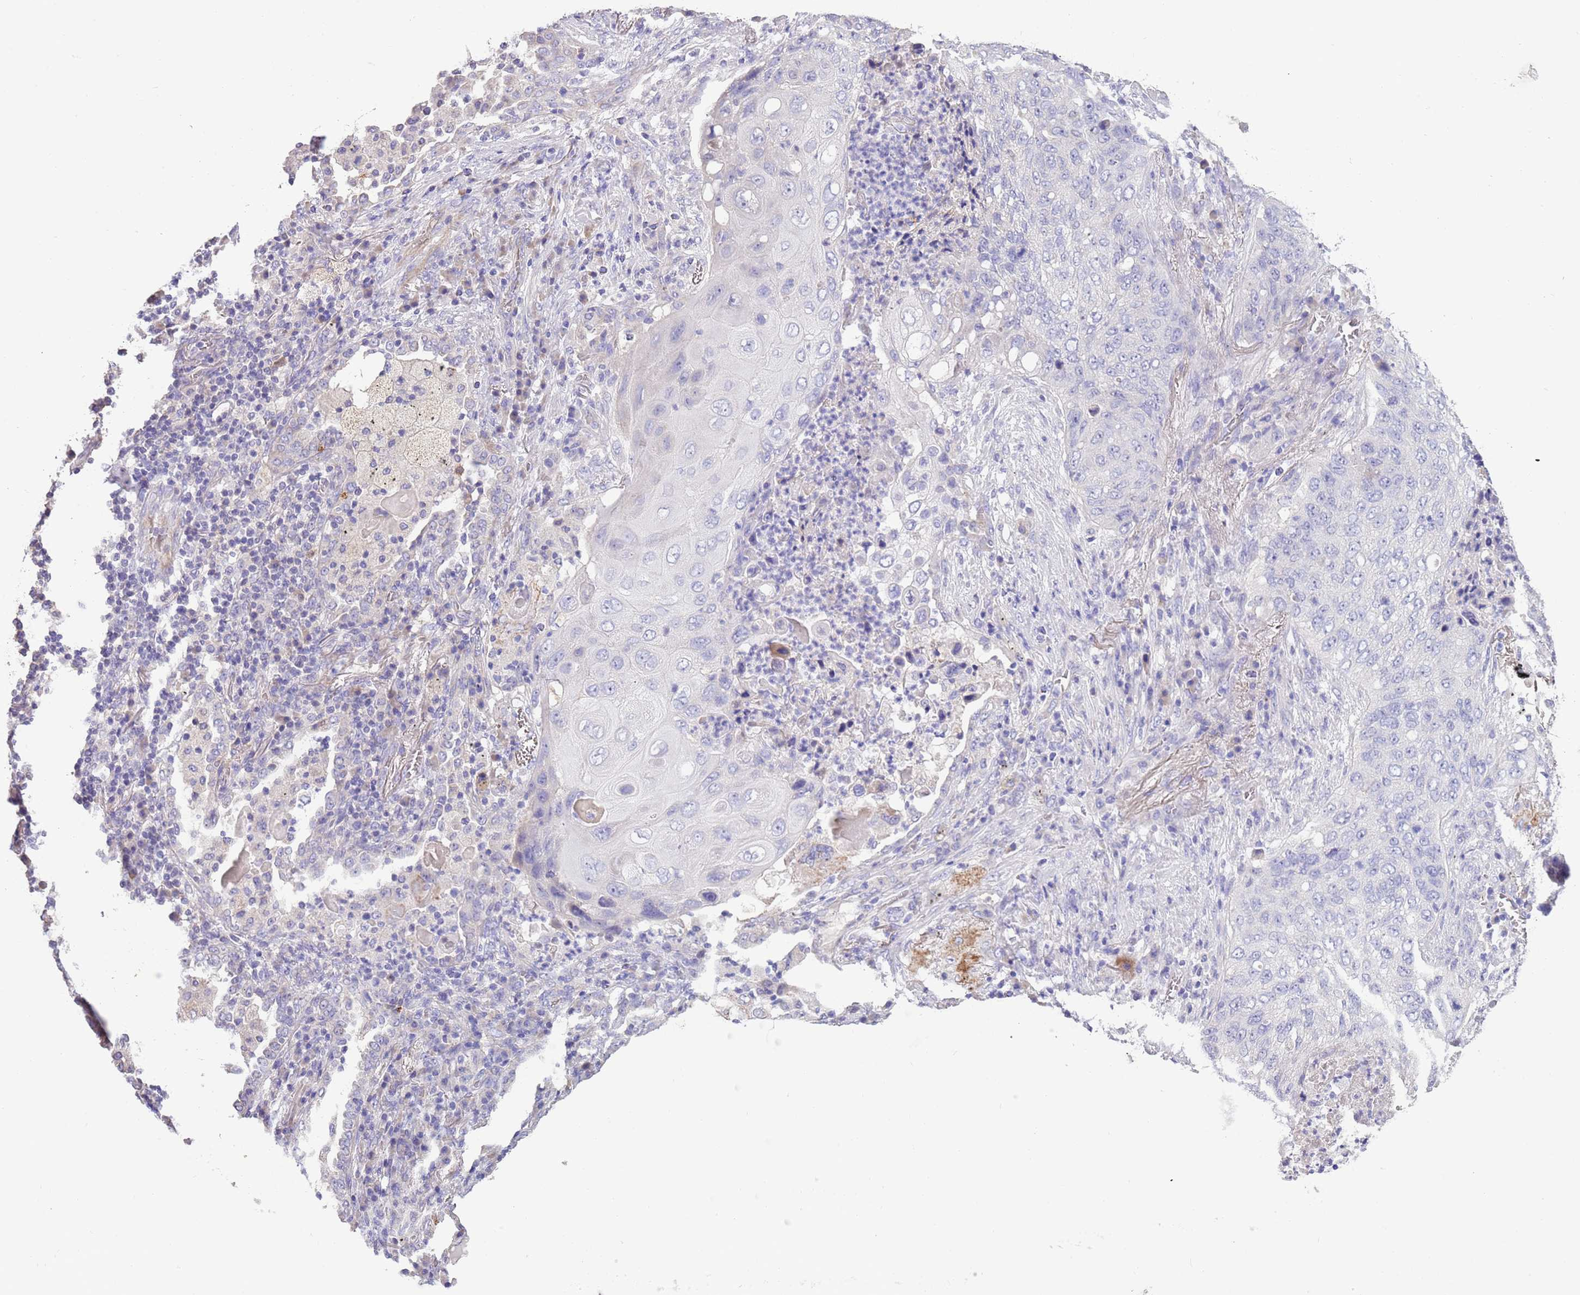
{"staining": {"intensity": "negative", "quantity": "none", "location": "none"}, "tissue": "lung cancer", "cell_type": "Tumor cells", "image_type": "cancer", "snomed": [{"axis": "morphology", "description": "Squamous cell carcinoma, NOS"}, {"axis": "topography", "description": "Lung"}], "caption": "Tumor cells show no significant protein staining in lung squamous cell carcinoma. (DAB IHC with hematoxylin counter stain).", "gene": "TRMO", "patient": {"sex": "female", "age": 63}}